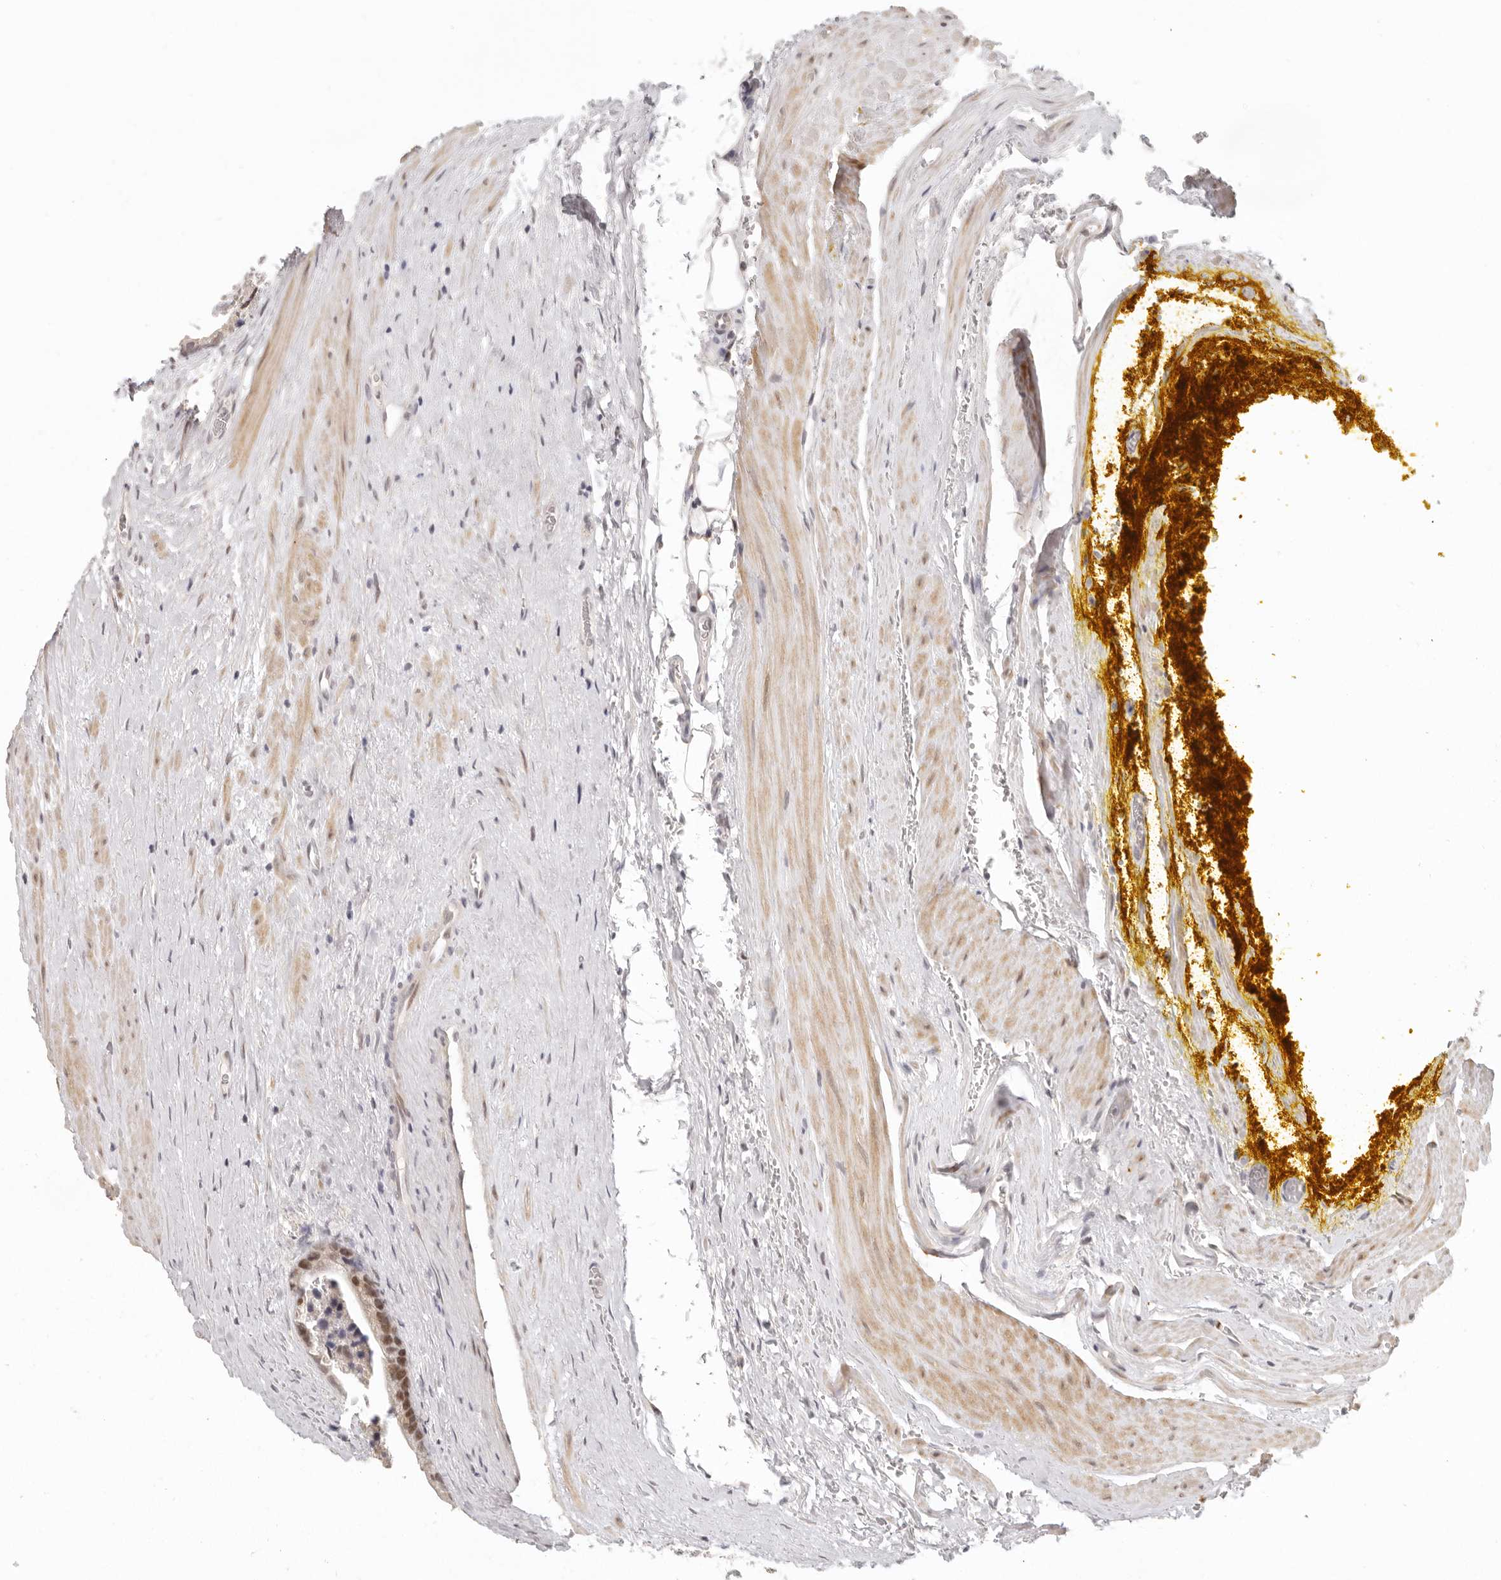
{"staining": {"intensity": "moderate", "quantity": ">75%", "location": "nuclear"}, "tissue": "prostate cancer", "cell_type": "Tumor cells", "image_type": "cancer", "snomed": [{"axis": "morphology", "description": "Adenocarcinoma, High grade"}, {"axis": "topography", "description": "Prostate"}], "caption": "Prostate adenocarcinoma (high-grade) tissue shows moderate nuclear positivity in about >75% of tumor cells", "gene": "GPBP1L1", "patient": {"sex": "male", "age": 70}}